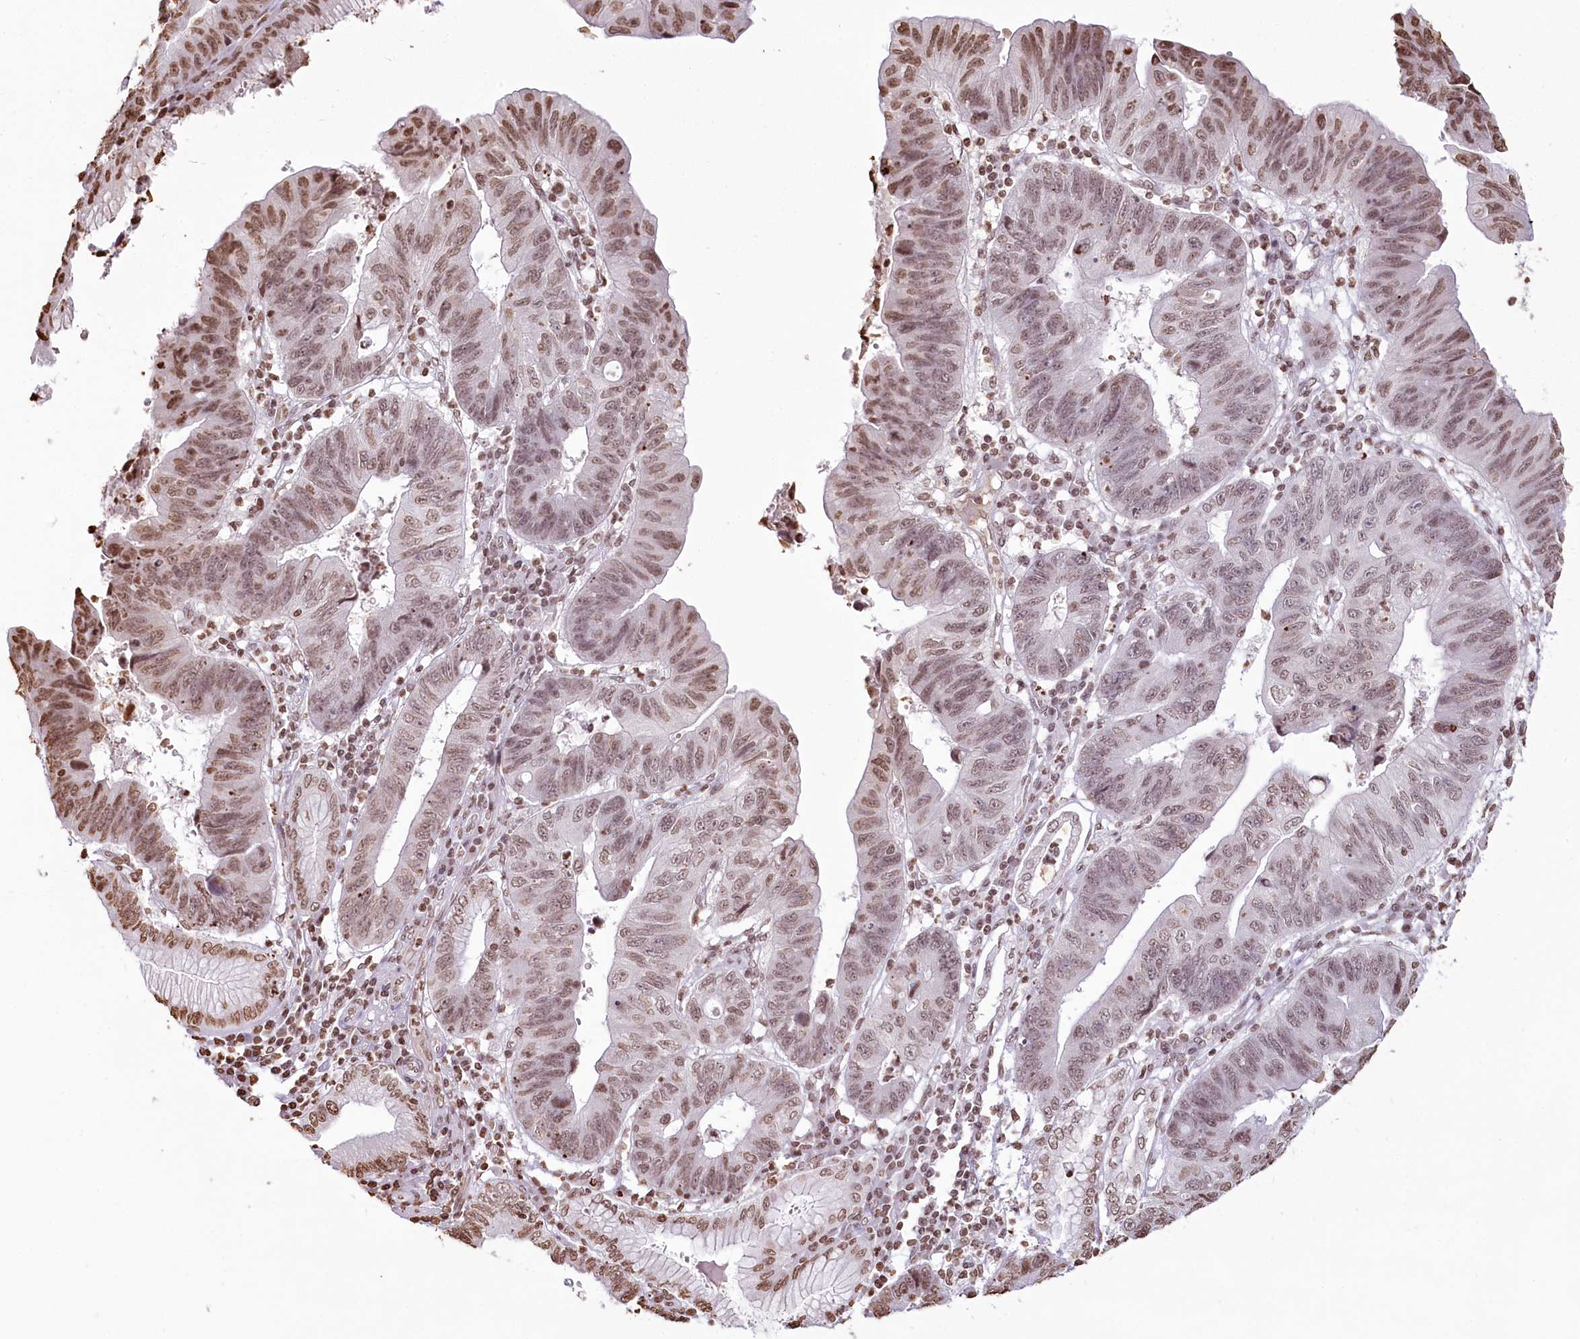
{"staining": {"intensity": "moderate", "quantity": ">75%", "location": "nuclear"}, "tissue": "stomach cancer", "cell_type": "Tumor cells", "image_type": "cancer", "snomed": [{"axis": "morphology", "description": "Adenocarcinoma, NOS"}, {"axis": "topography", "description": "Stomach"}], "caption": "Protein analysis of adenocarcinoma (stomach) tissue shows moderate nuclear positivity in about >75% of tumor cells.", "gene": "FAM13A", "patient": {"sex": "male", "age": 59}}